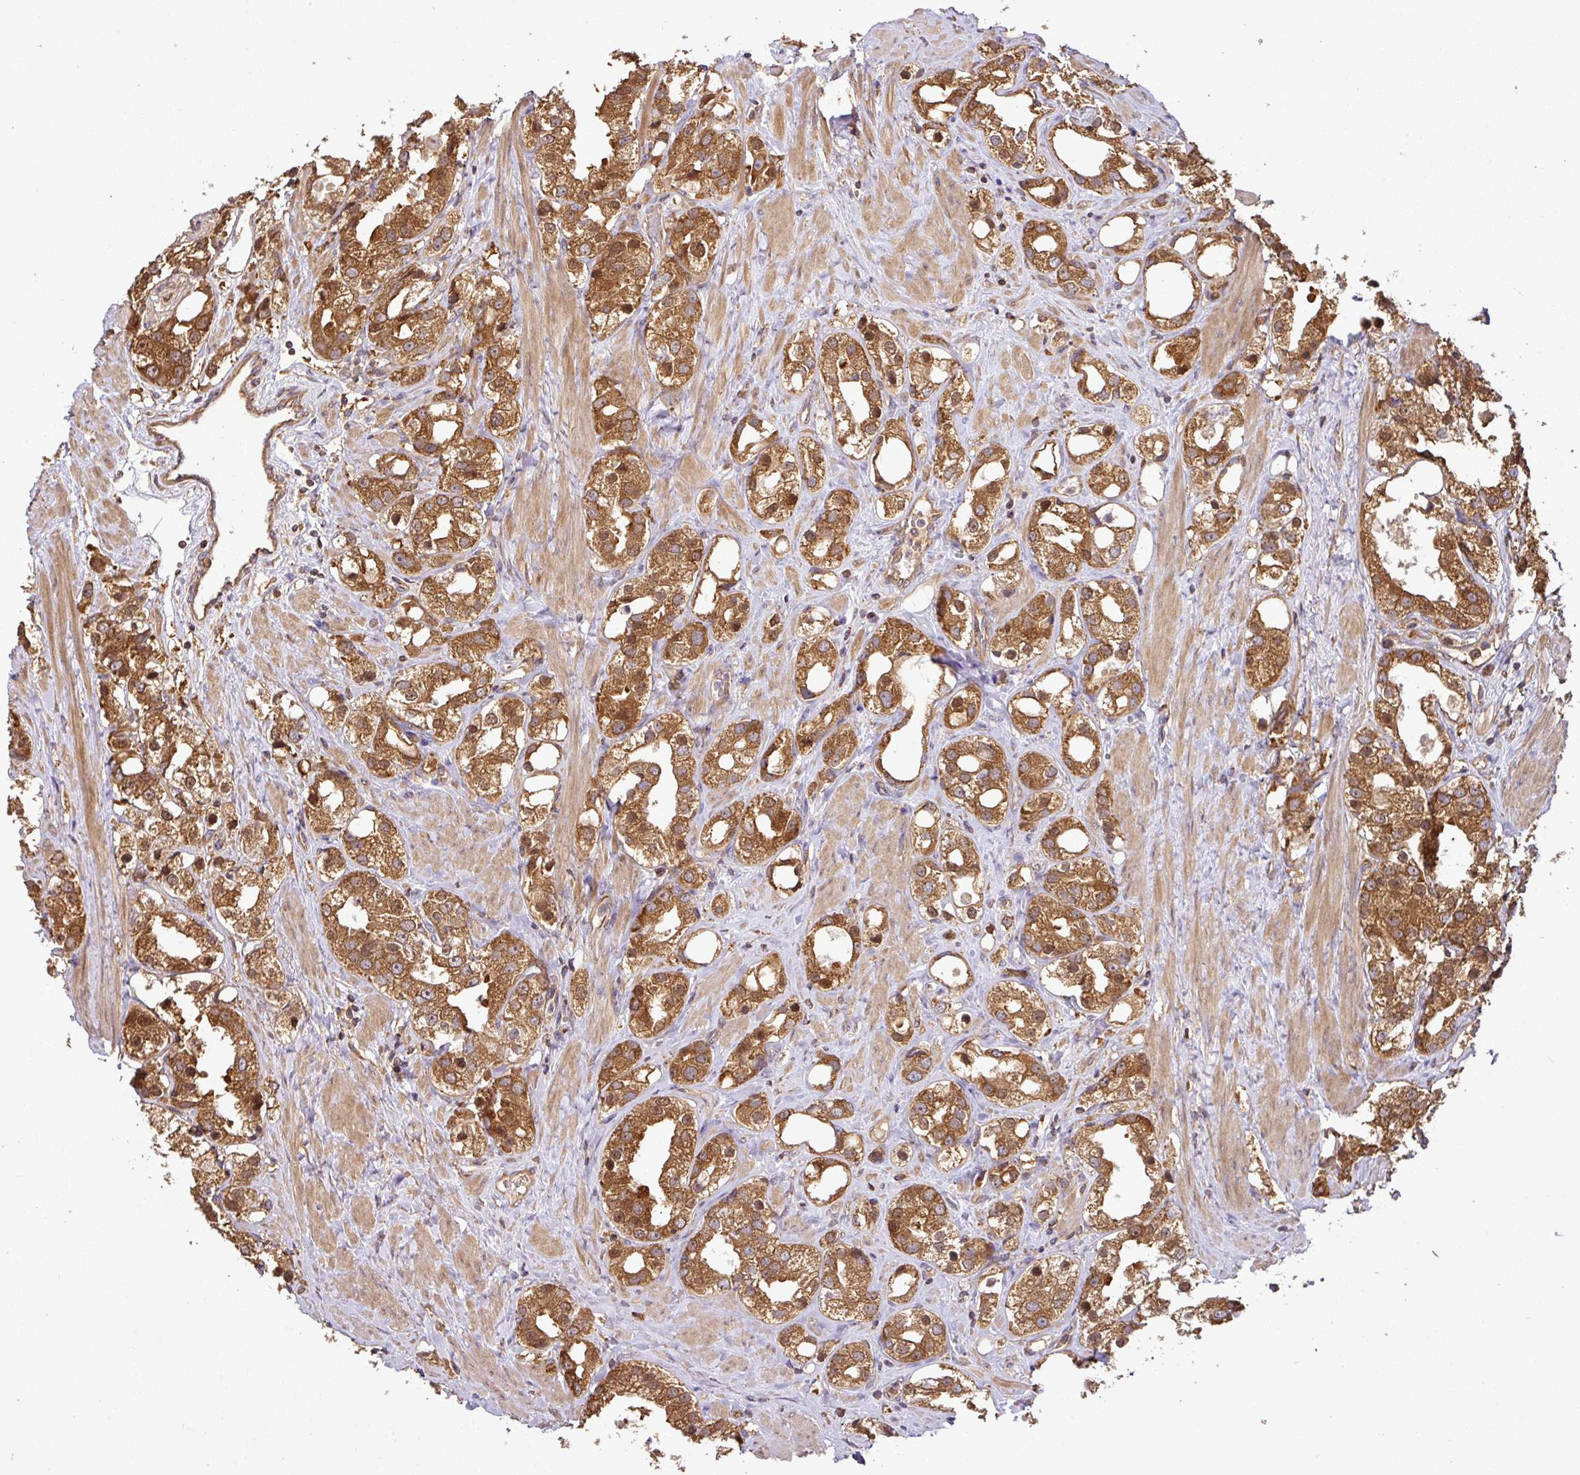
{"staining": {"intensity": "moderate", "quantity": ">75%", "location": "cytoplasmic/membranous,nuclear"}, "tissue": "prostate cancer", "cell_type": "Tumor cells", "image_type": "cancer", "snomed": [{"axis": "morphology", "description": "Adenocarcinoma, NOS"}, {"axis": "topography", "description": "Prostate"}], "caption": "Protein staining reveals moderate cytoplasmic/membranous and nuclear staining in approximately >75% of tumor cells in prostate cancer.", "gene": "GSPT1", "patient": {"sex": "male", "age": 79}}